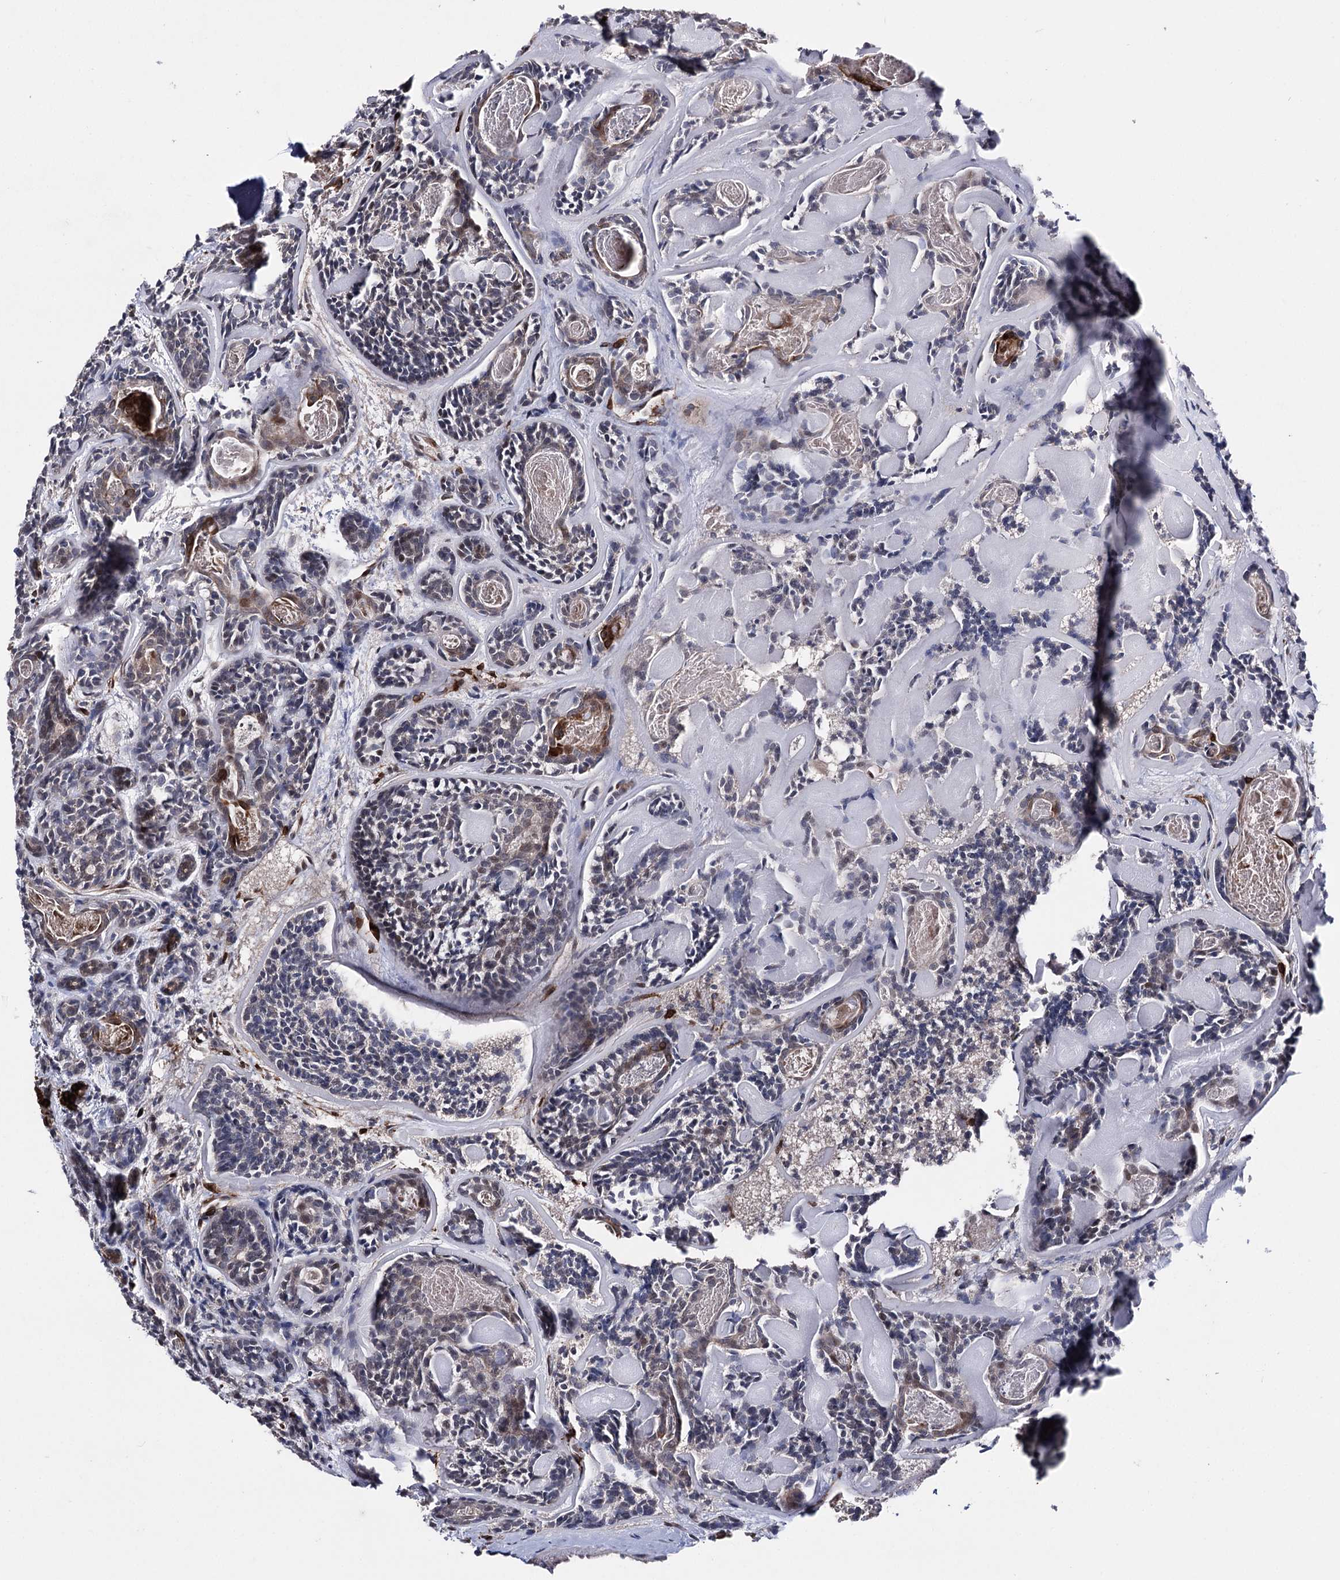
{"staining": {"intensity": "negative", "quantity": "none", "location": "none"}, "tissue": "head and neck cancer", "cell_type": "Tumor cells", "image_type": "cancer", "snomed": [{"axis": "morphology", "description": "Adenocarcinoma, NOS"}, {"axis": "topography", "description": "Salivary gland"}, {"axis": "topography", "description": "Head-Neck"}], "caption": "This image is of head and neck adenocarcinoma stained with IHC to label a protein in brown with the nuclei are counter-stained blue. There is no staining in tumor cells.", "gene": "HSD11B2", "patient": {"sex": "female", "age": 63}}